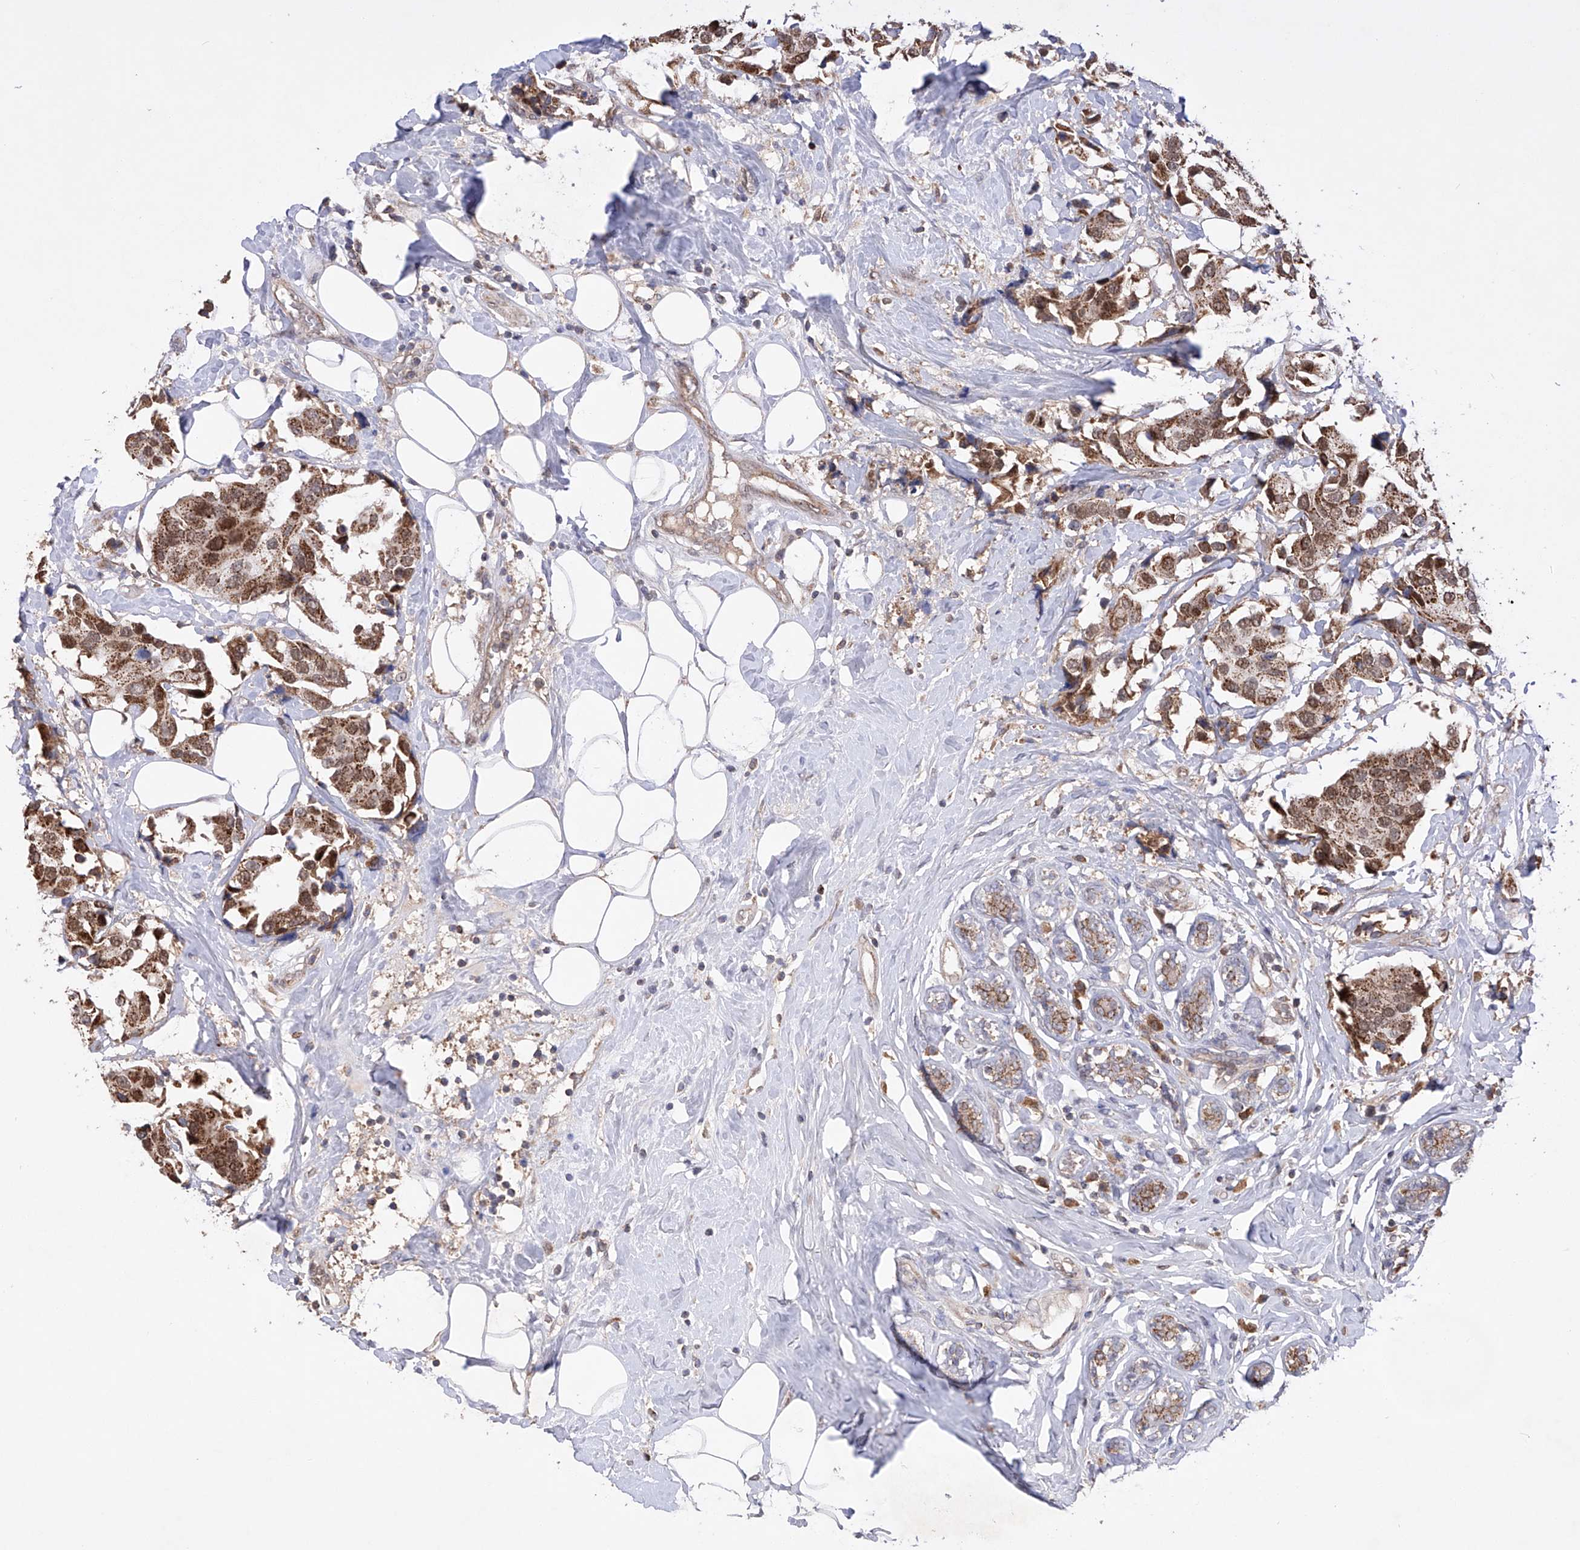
{"staining": {"intensity": "moderate", "quantity": ">75%", "location": "cytoplasmic/membranous,nuclear"}, "tissue": "breast cancer", "cell_type": "Tumor cells", "image_type": "cancer", "snomed": [{"axis": "morphology", "description": "Normal tissue, NOS"}, {"axis": "morphology", "description": "Duct carcinoma"}, {"axis": "topography", "description": "Breast"}], "caption": "Intraductal carcinoma (breast) stained with a brown dye demonstrates moderate cytoplasmic/membranous and nuclear positive positivity in approximately >75% of tumor cells.", "gene": "SDHAF4", "patient": {"sex": "female", "age": 39}}